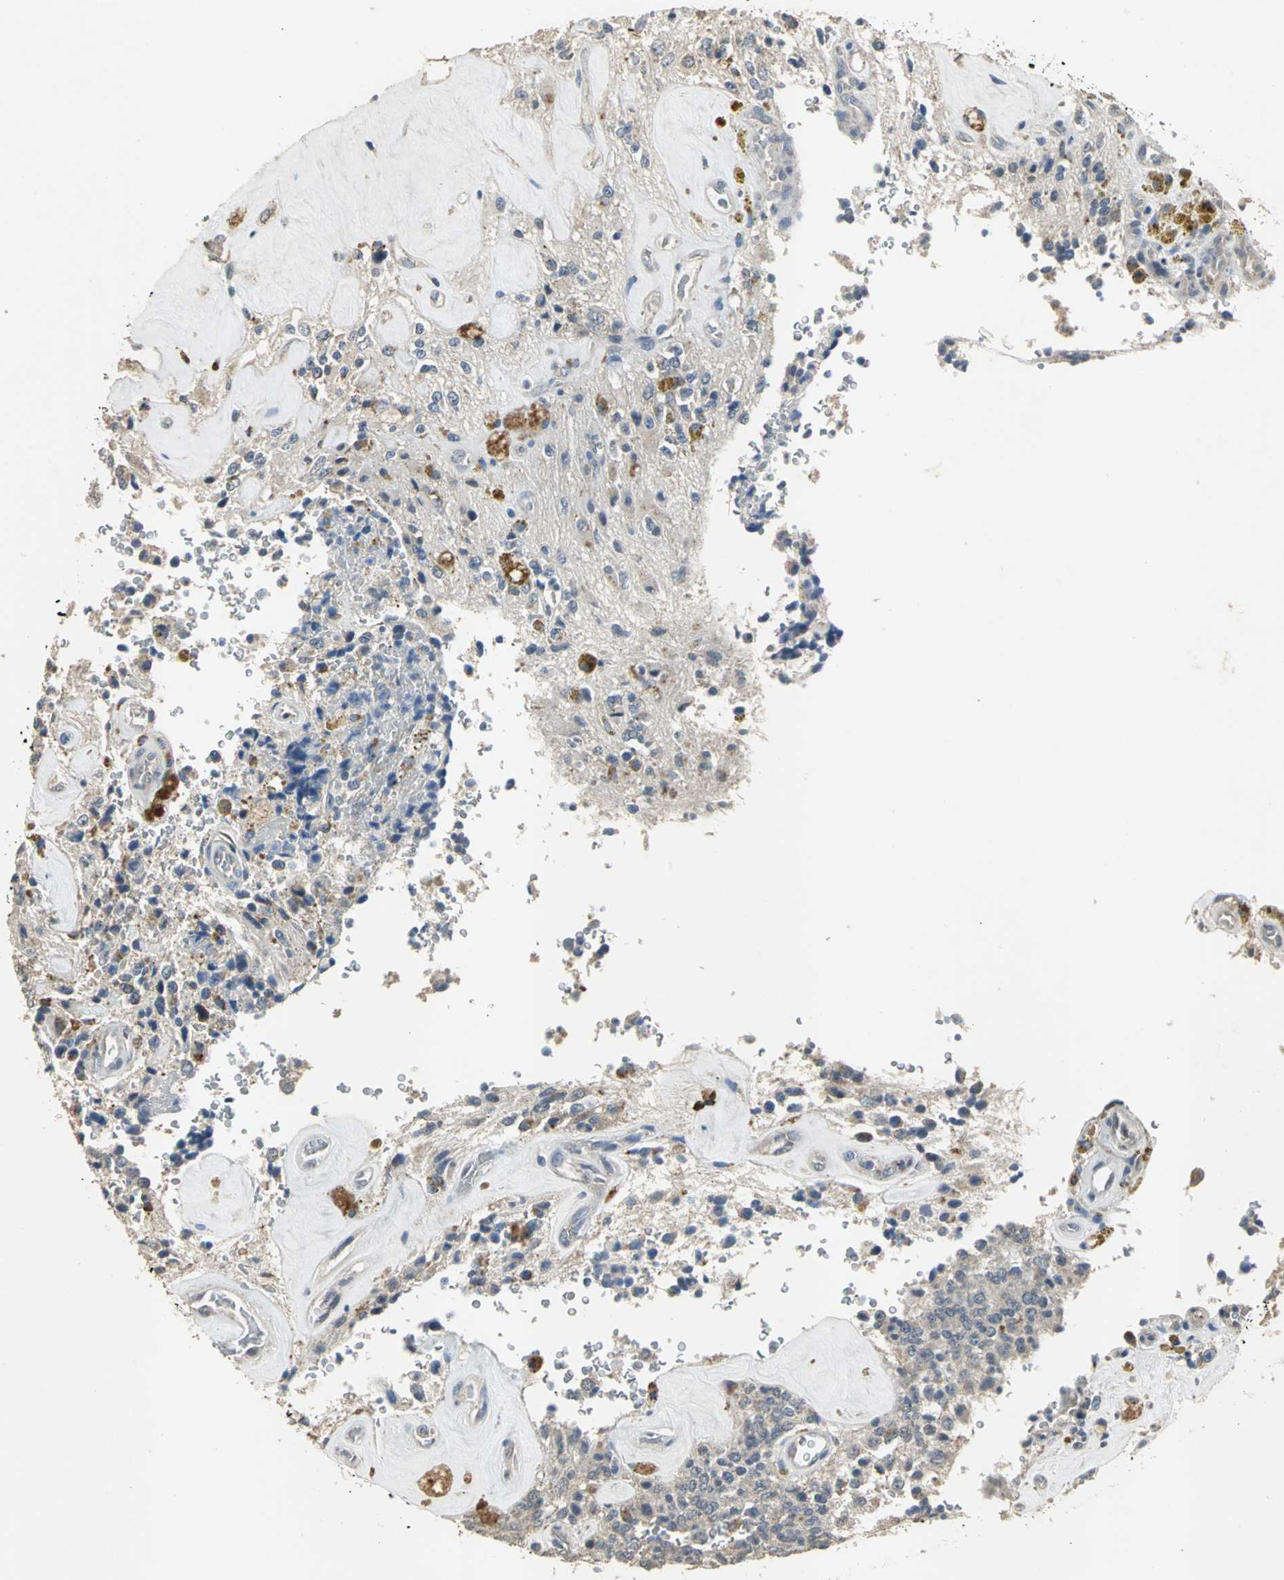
{"staining": {"intensity": "negative", "quantity": "none", "location": "none"}, "tissue": "glioma", "cell_type": "Tumor cells", "image_type": "cancer", "snomed": [{"axis": "morphology", "description": "Glioma, malignant, High grade"}, {"axis": "topography", "description": "pancreas cauda"}], "caption": "Immunohistochemical staining of high-grade glioma (malignant) exhibits no significant positivity in tumor cells. (DAB (3,3'-diaminobenzidine) immunohistochemistry, high magnification).", "gene": "OCLN", "patient": {"sex": "male", "age": 60}}